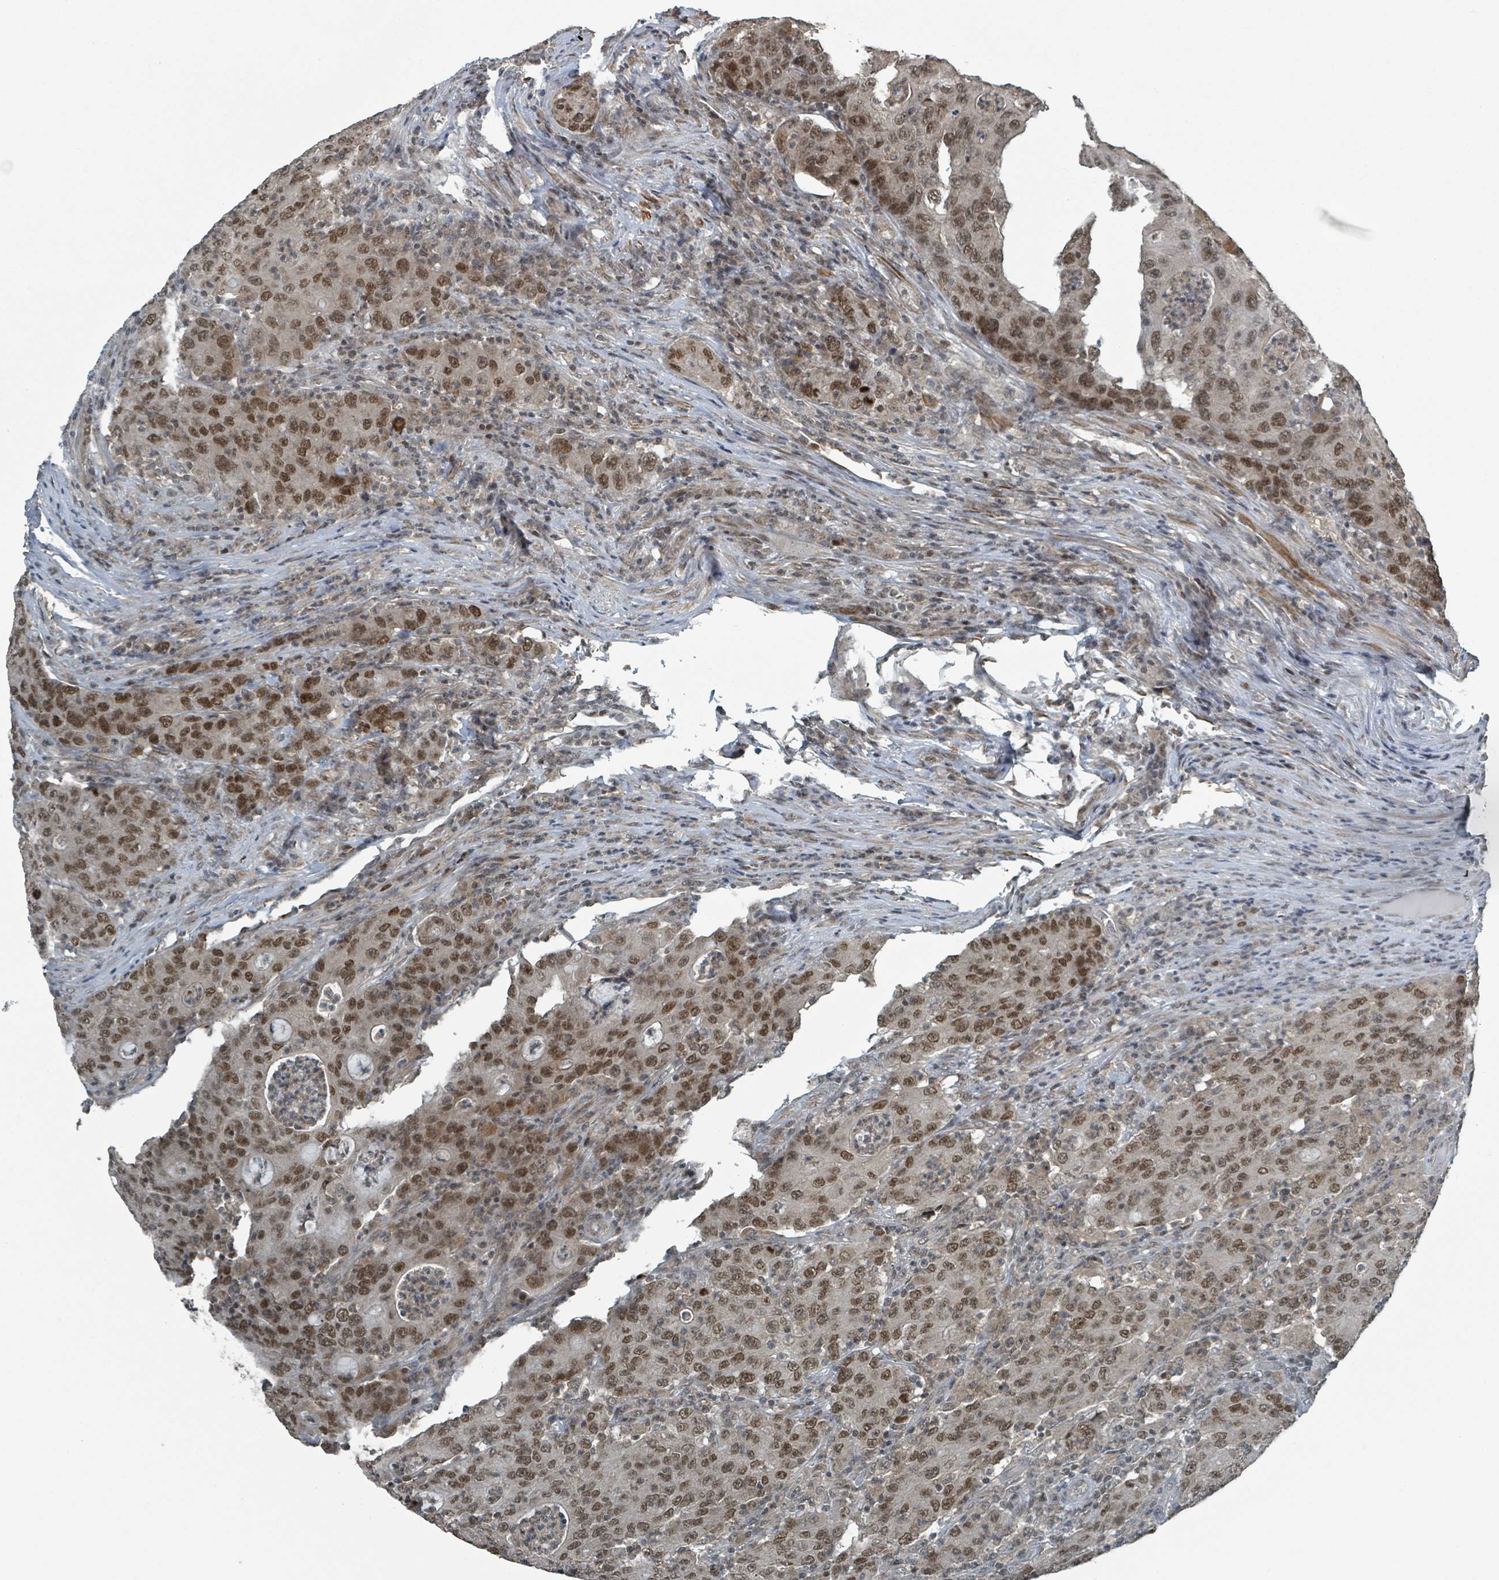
{"staining": {"intensity": "moderate", "quantity": ">75%", "location": "nuclear"}, "tissue": "colorectal cancer", "cell_type": "Tumor cells", "image_type": "cancer", "snomed": [{"axis": "morphology", "description": "Adenocarcinoma, NOS"}, {"axis": "topography", "description": "Colon"}], "caption": "Colorectal adenocarcinoma was stained to show a protein in brown. There is medium levels of moderate nuclear staining in about >75% of tumor cells.", "gene": "PHIP", "patient": {"sex": "male", "age": 83}}